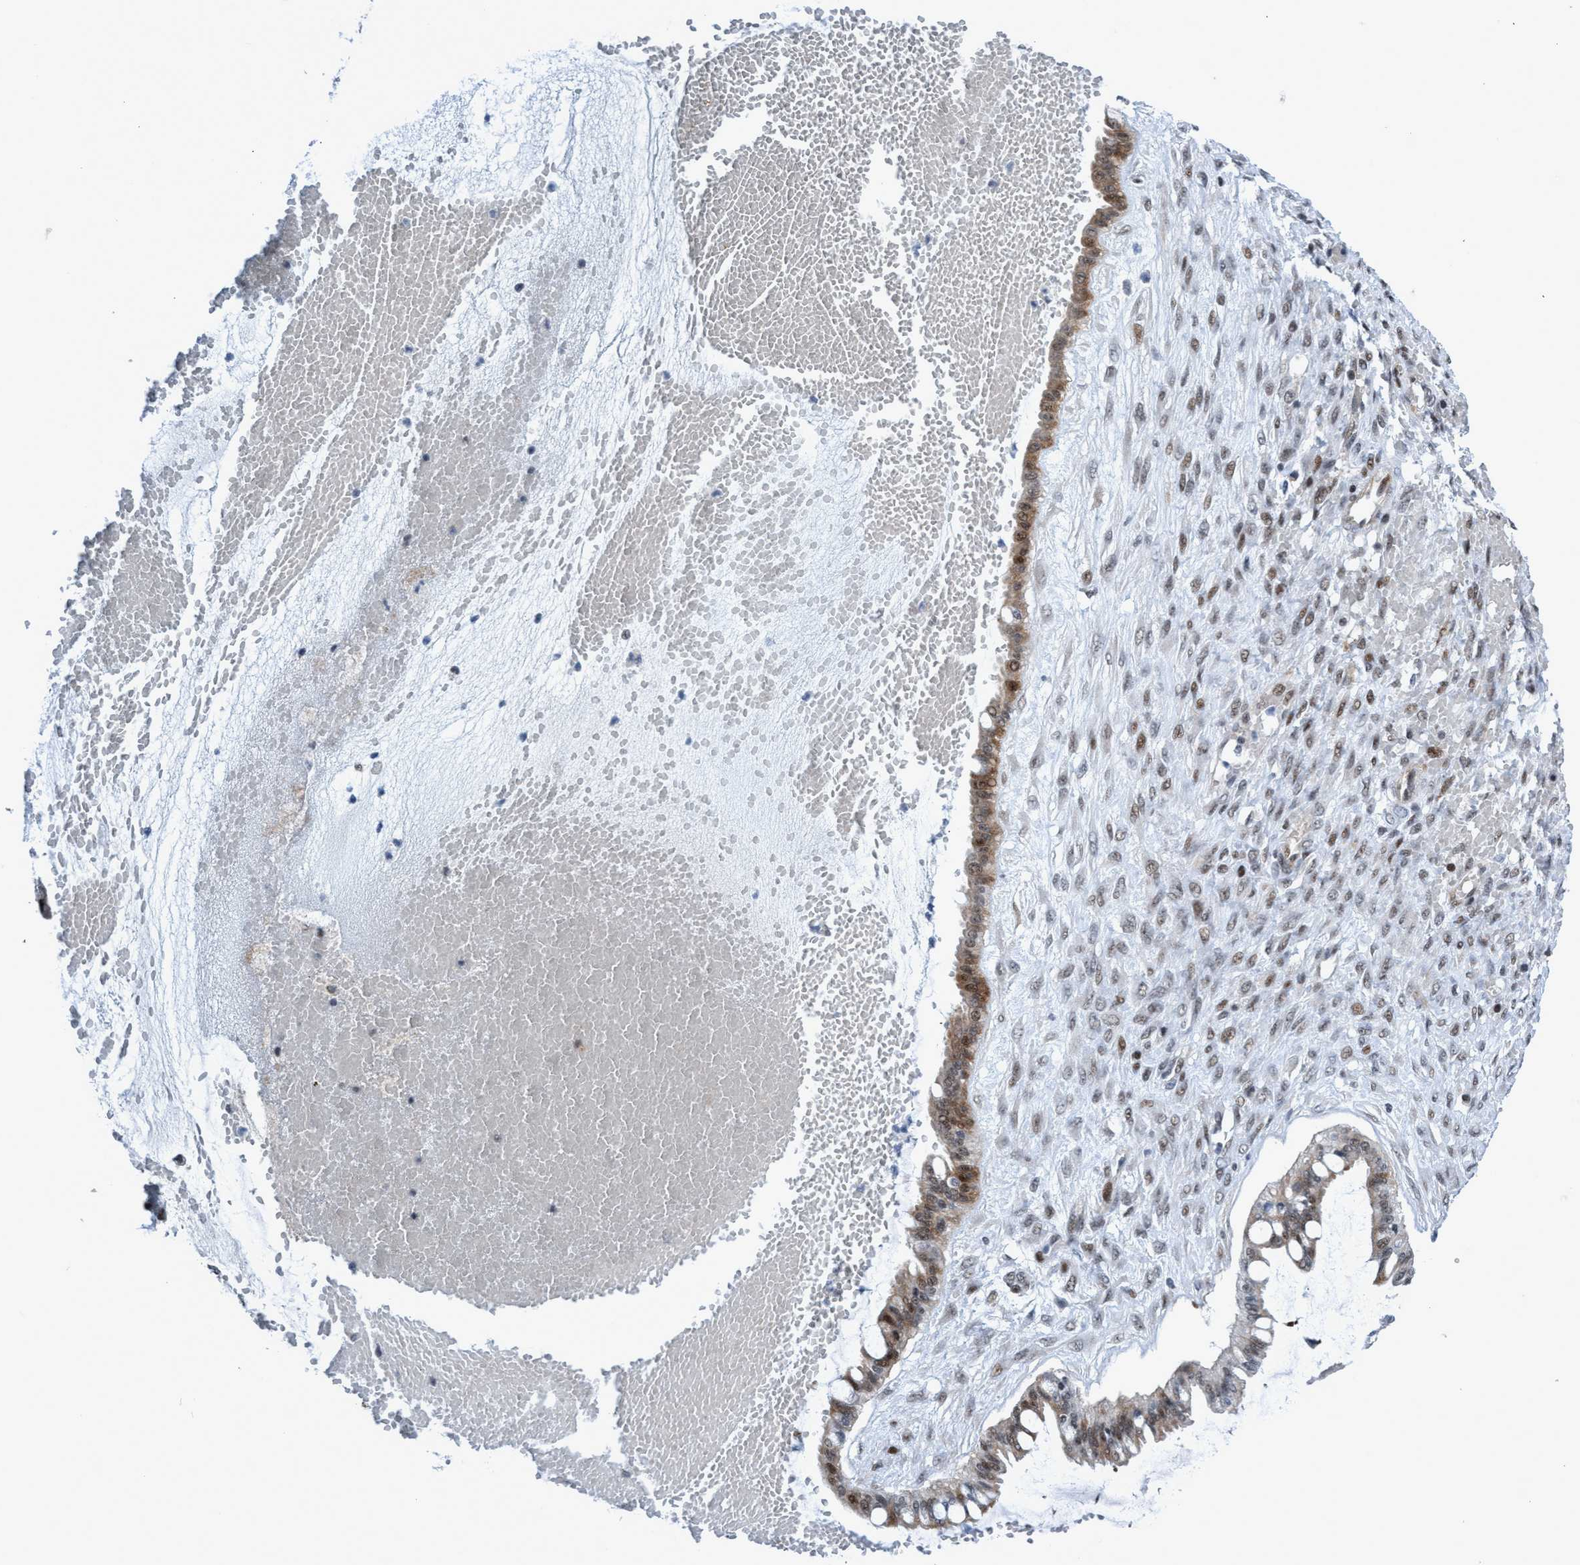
{"staining": {"intensity": "weak", "quantity": "25%-75%", "location": "cytoplasmic/membranous,nuclear"}, "tissue": "ovarian cancer", "cell_type": "Tumor cells", "image_type": "cancer", "snomed": [{"axis": "morphology", "description": "Cystadenocarcinoma, mucinous, NOS"}, {"axis": "topography", "description": "Ovary"}], "caption": "An image of mucinous cystadenocarcinoma (ovarian) stained for a protein shows weak cytoplasmic/membranous and nuclear brown staining in tumor cells.", "gene": "CWC27", "patient": {"sex": "female", "age": 73}}